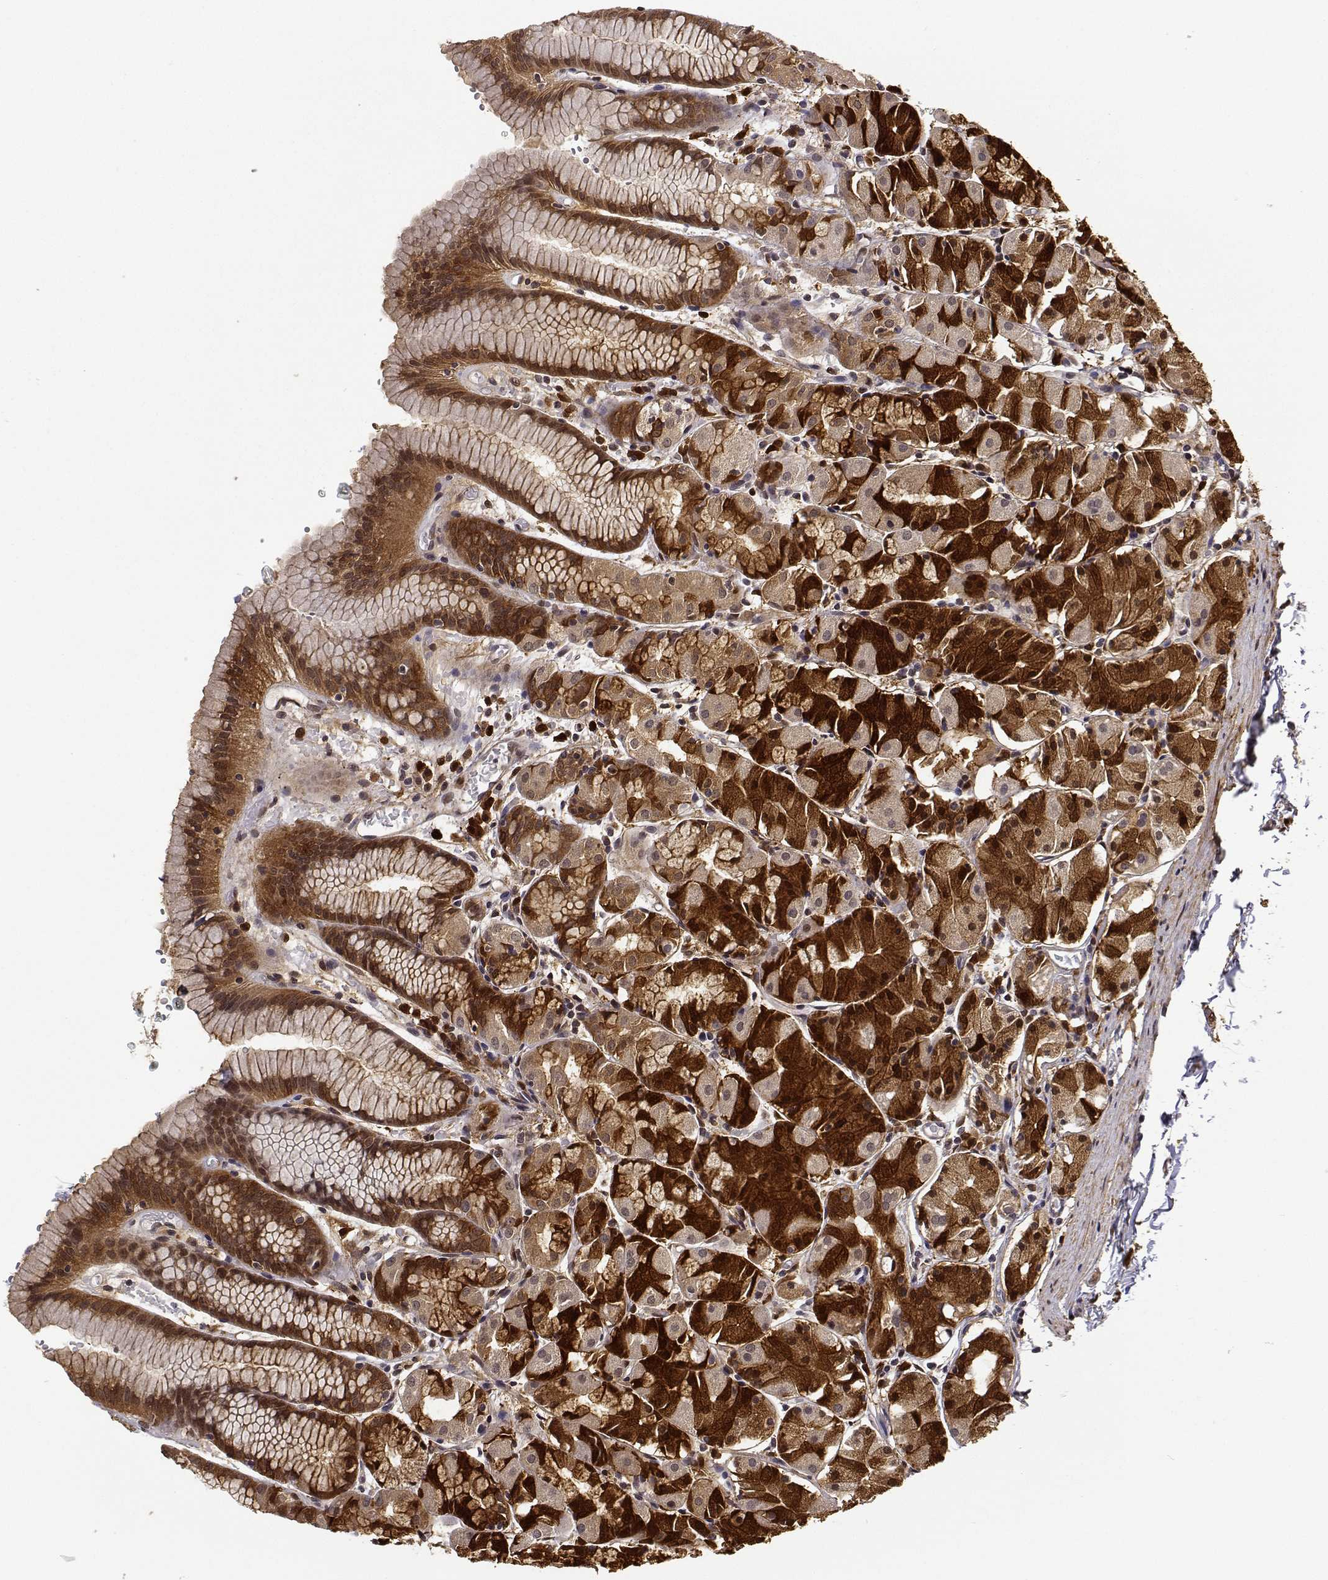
{"staining": {"intensity": "strong", "quantity": ">75%", "location": "cytoplasmic/membranous,nuclear"}, "tissue": "stomach", "cell_type": "Glandular cells", "image_type": "normal", "snomed": [{"axis": "morphology", "description": "Normal tissue, NOS"}, {"axis": "topography", "description": "Stomach, upper"}], "caption": "This is an image of immunohistochemistry staining of benign stomach, which shows strong expression in the cytoplasmic/membranous,nuclear of glandular cells.", "gene": "PHGDH", "patient": {"sex": "male", "age": 47}}